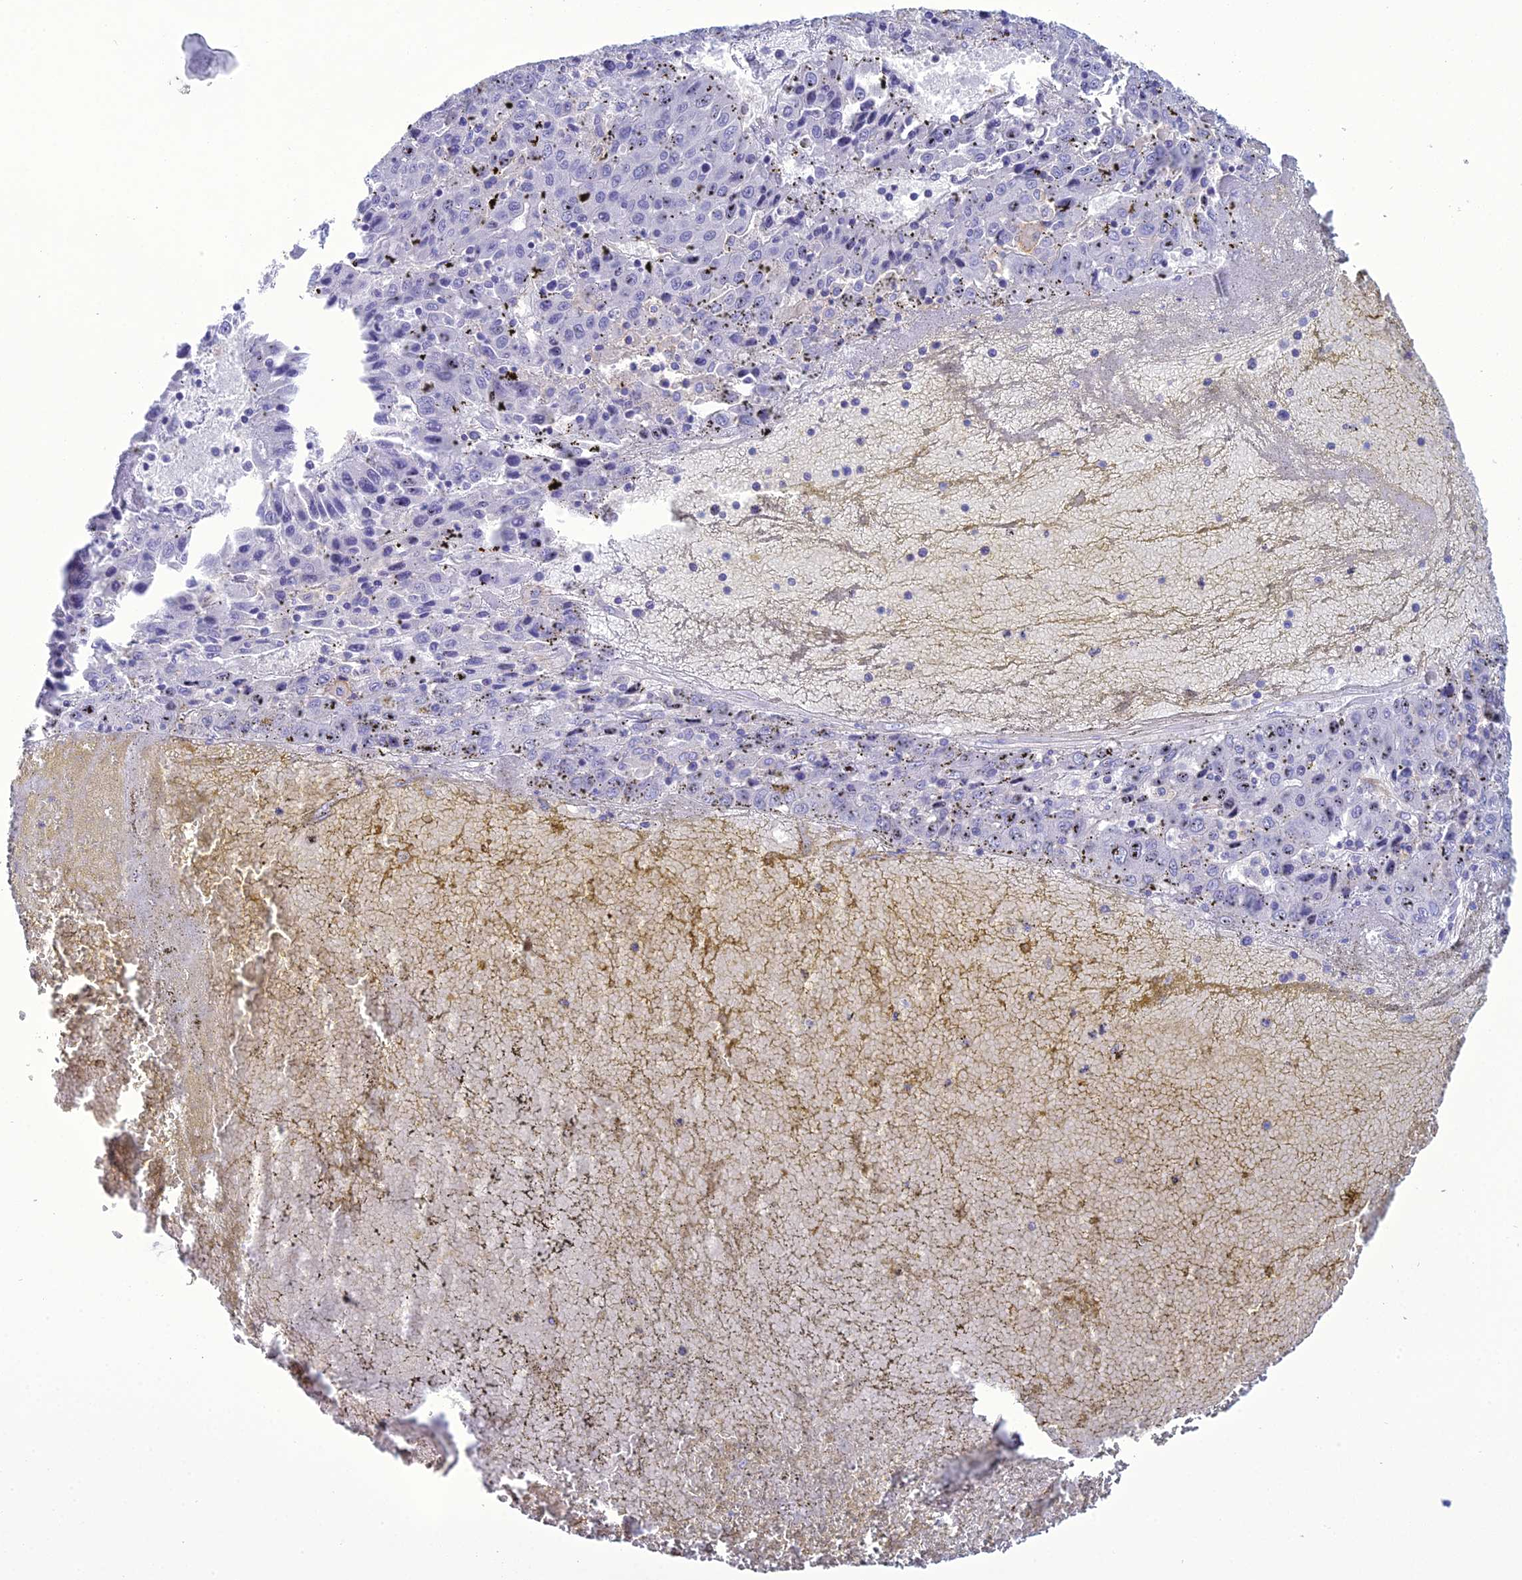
{"staining": {"intensity": "negative", "quantity": "none", "location": "none"}, "tissue": "liver cancer", "cell_type": "Tumor cells", "image_type": "cancer", "snomed": [{"axis": "morphology", "description": "Carcinoma, Hepatocellular, NOS"}, {"axis": "topography", "description": "Liver"}], "caption": "Immunohistochemical staining of liver cancer (hepatocellular carcinoma) displays no significant positivity in tumor cells.", "gene": "ACE", "patient": {"sex": "female", "age": 53}}